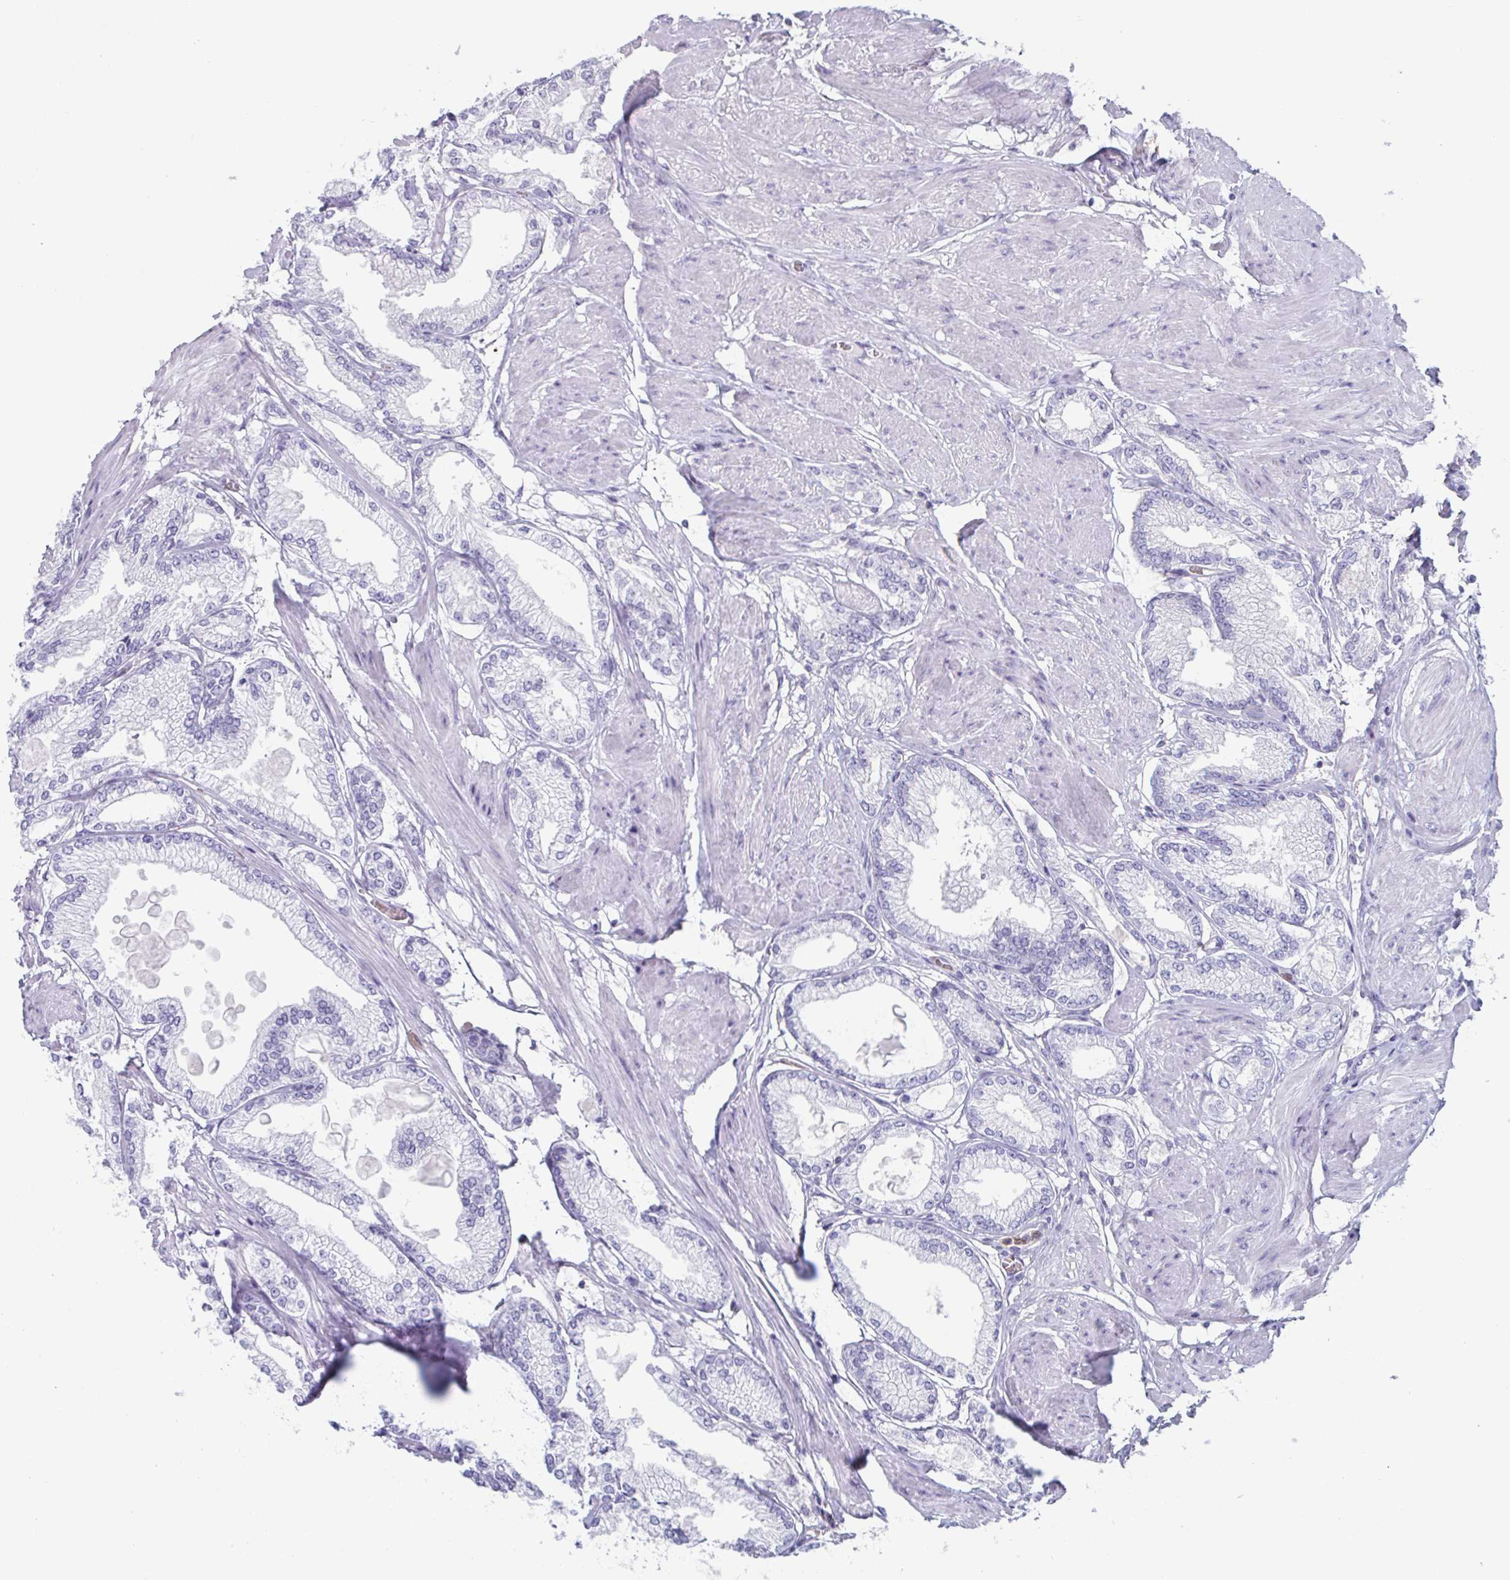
{"staining": {"intensity": "negative", "quantity": "none", "location": "none"}, "tissue": "prostate cancer", "cell_type": "Tumor cells", "image_type": "cancer", "snomed": [{"axis": "morphology", "description": "Adenocarcinoma, High grade"}, {"axis": "topography", "description": "Prostate"}], "caption": "High power microscopy micrograph of an immunohistochemistry (IHC) image of adenocarcinoma (high-grade) (prostate), revealing no significant staining in tumor cells.", "gene": "BPI", "patient": {"sex": "male", "age": 68}}